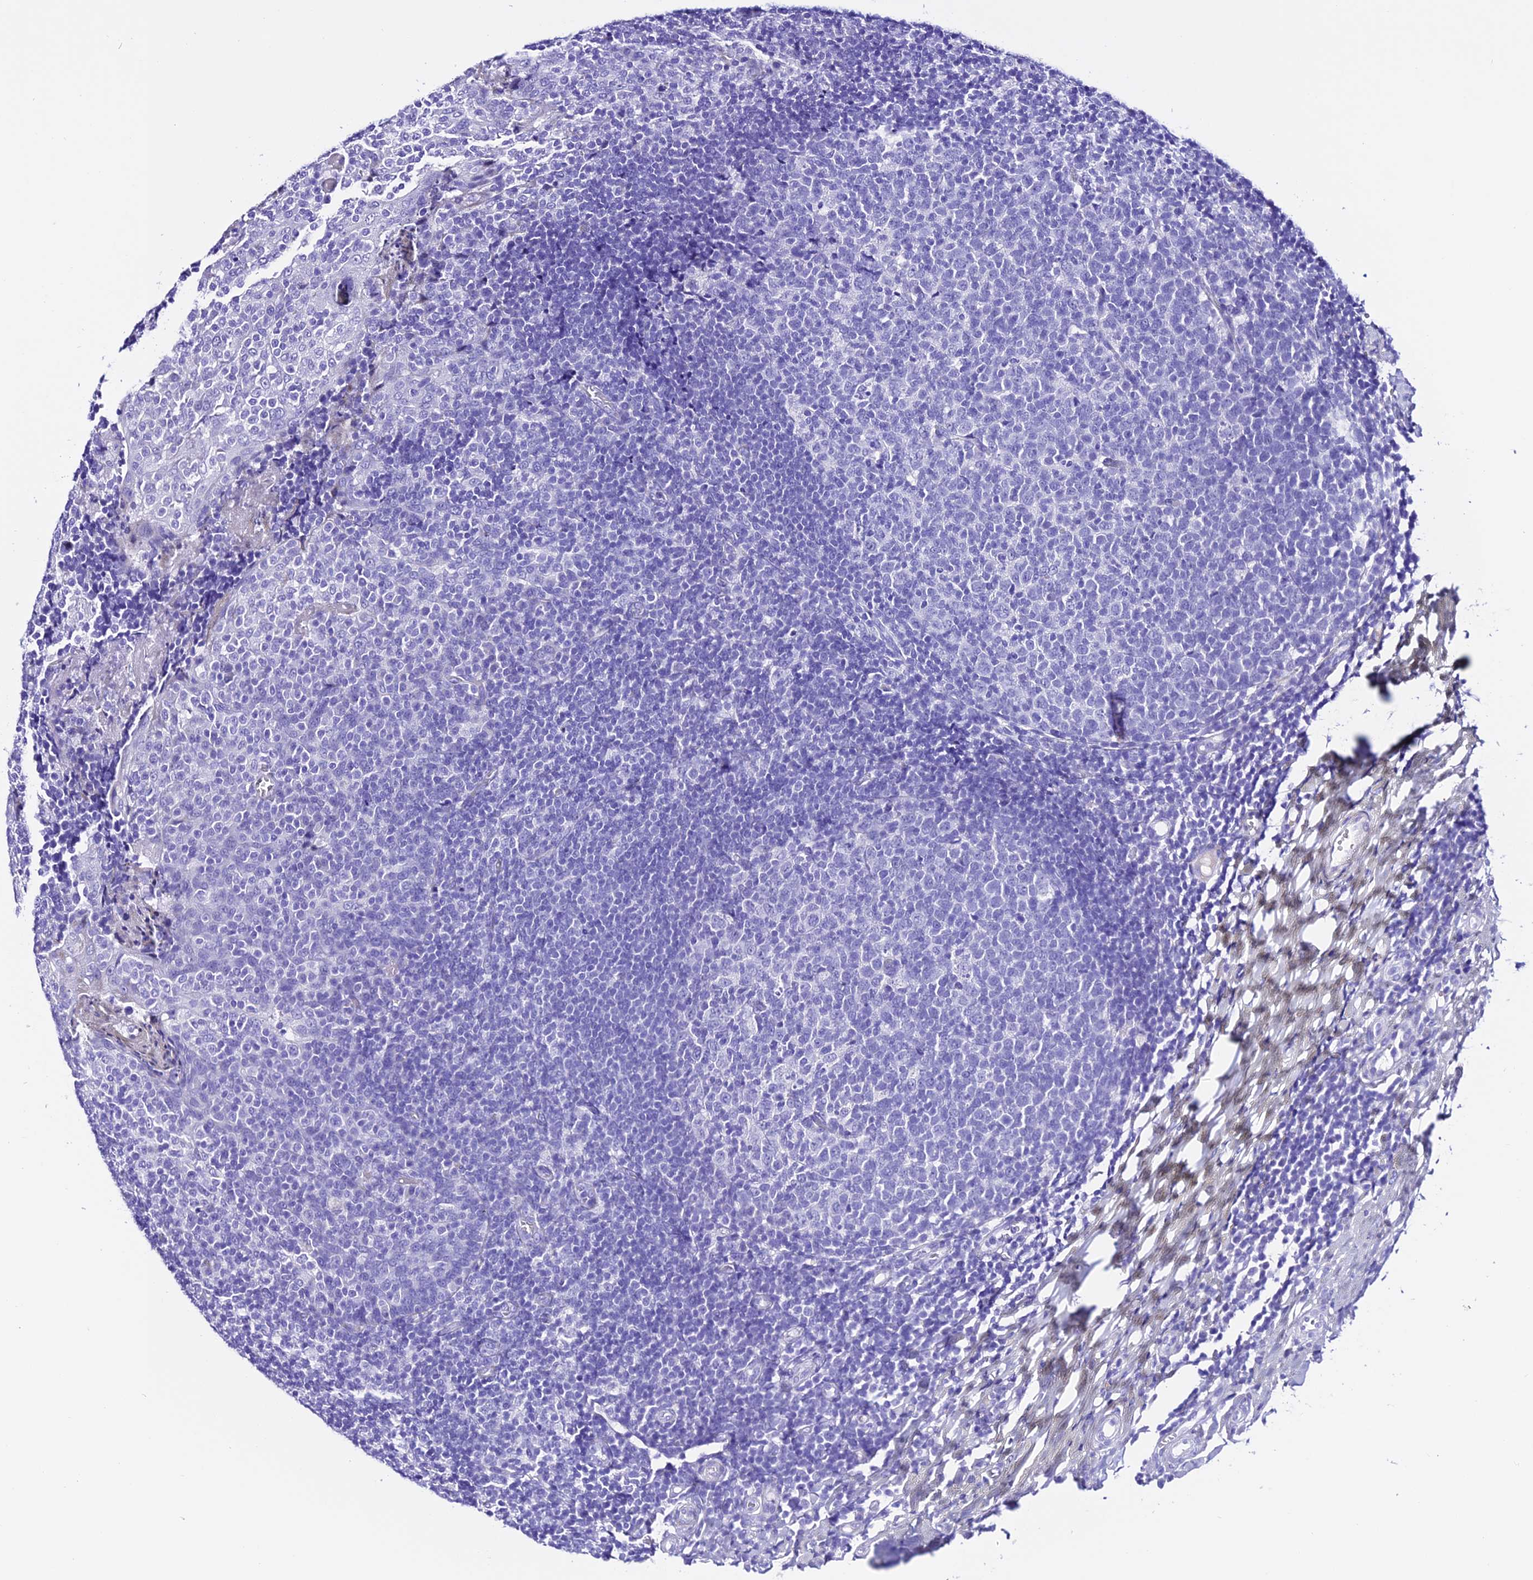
{"staining": {"intensity": "negative", "quantity": "none", "location": "none"}, "tissue": "tonsil", "cell_type": "Germinal center cells", "image_type": "normal", "snomed": [{"axis": "morphology", "description": "Normal tissue, NOS"}, {"axis": "topography", "description": "Tonsil"}], "caption": "This image is of normal tonsil stained with immunohistochemistry (IHC) to label a protein in brown with the nuclei are counter-stained blue. There is no positivity in germinal center cells.", "gene": "TRMT44", "patient": {"sex": "female", "age": 19}}